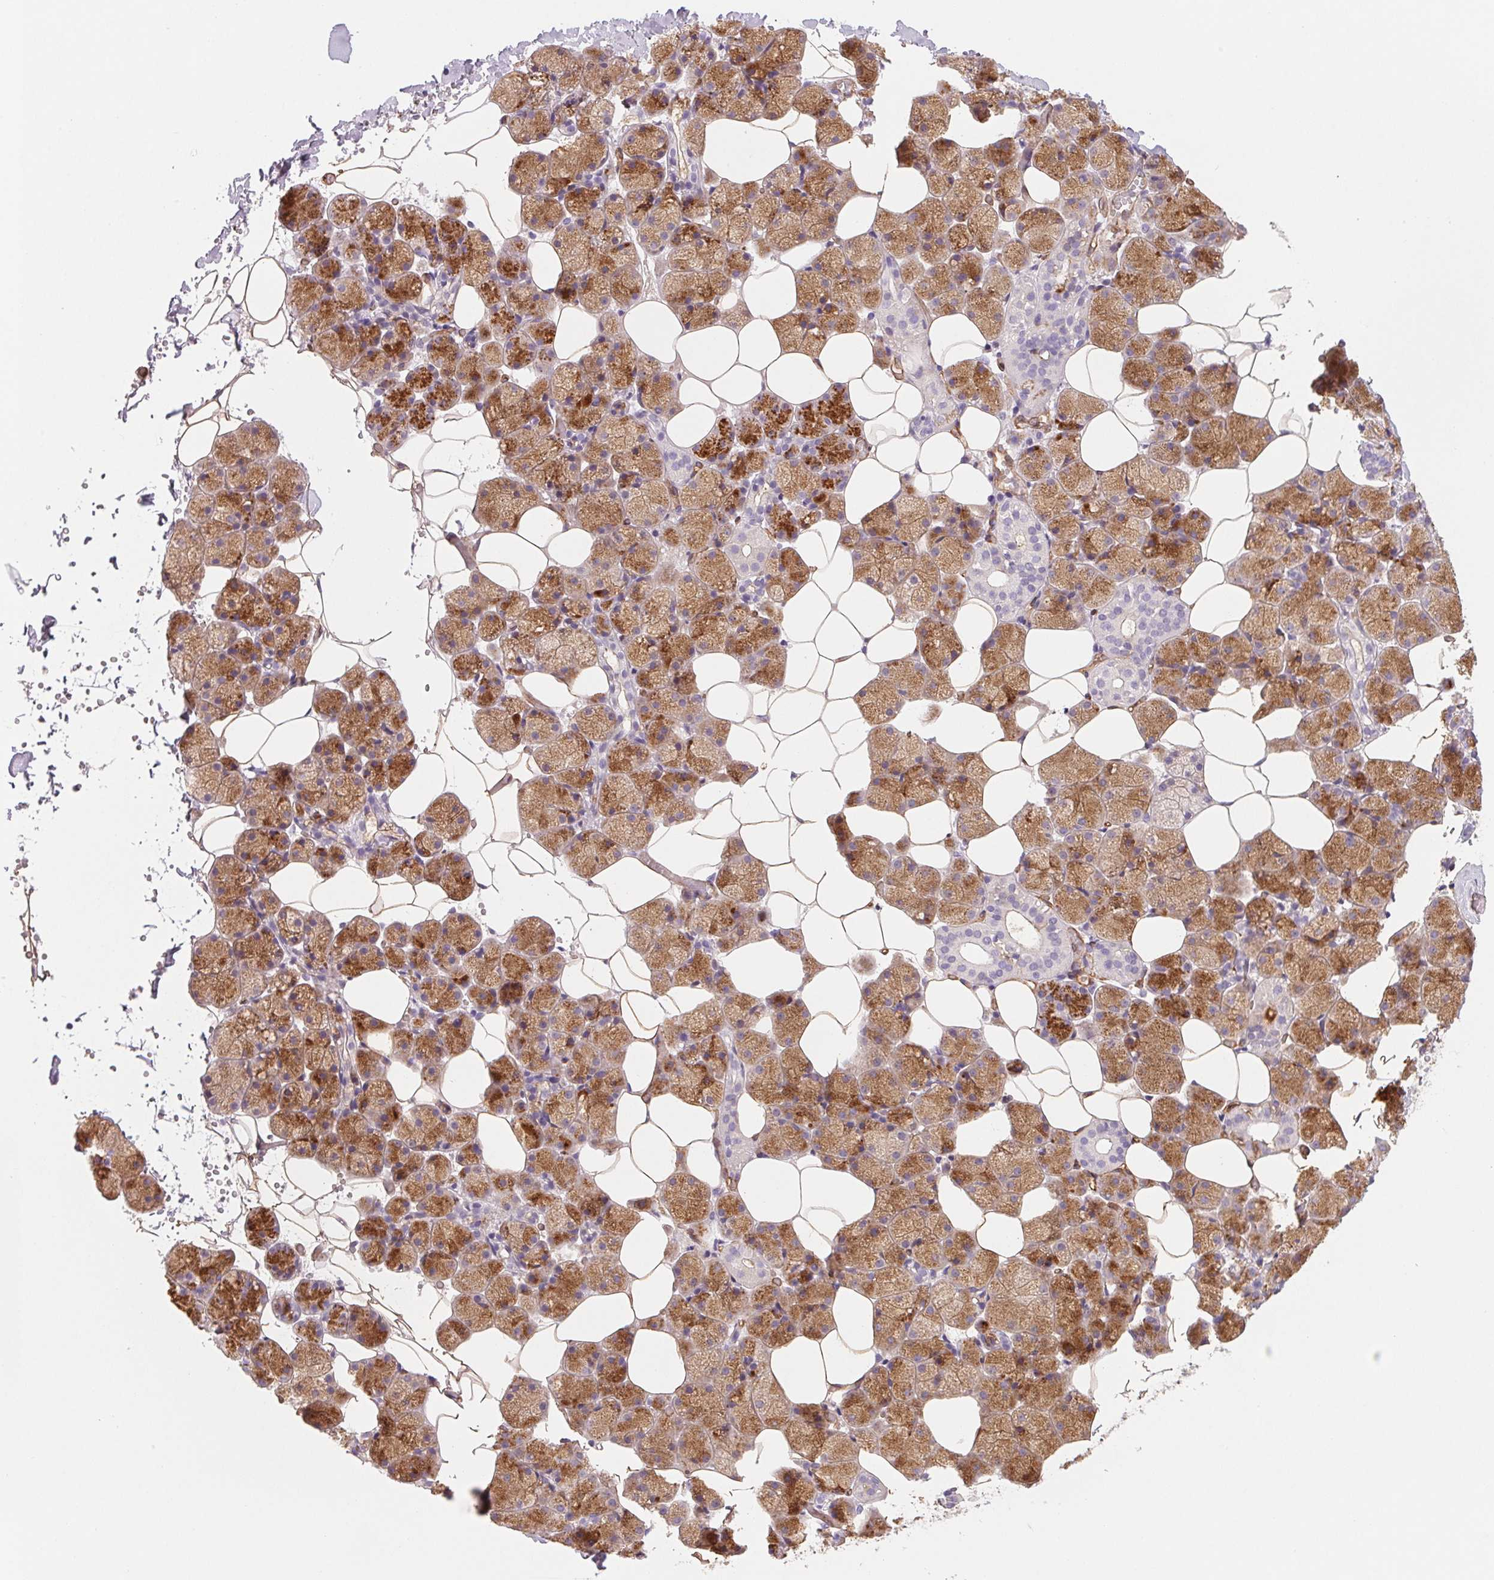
{"staining": {"intensity": "moderate", "quantity": "25%-75%", "location": "cytoplasmic/membranous"}, "tissue": "salivary gland", "cell_type": "Glandular cells", "image_type": "normal", "snomed": [{"axis": "morphology", "description": "Normal tissue, NOS"}, {"axis": "topography", "description": "Salivary gland"}], "caption": "A high-resolution image shows IHC staining of benign salivary gland, which exhibits moderate cytoplasmic/membranous staining in about 25%-75% of glandular cells.", "gene": "ANKRD13B", "patient": {"sex": "male", "age": 38}}